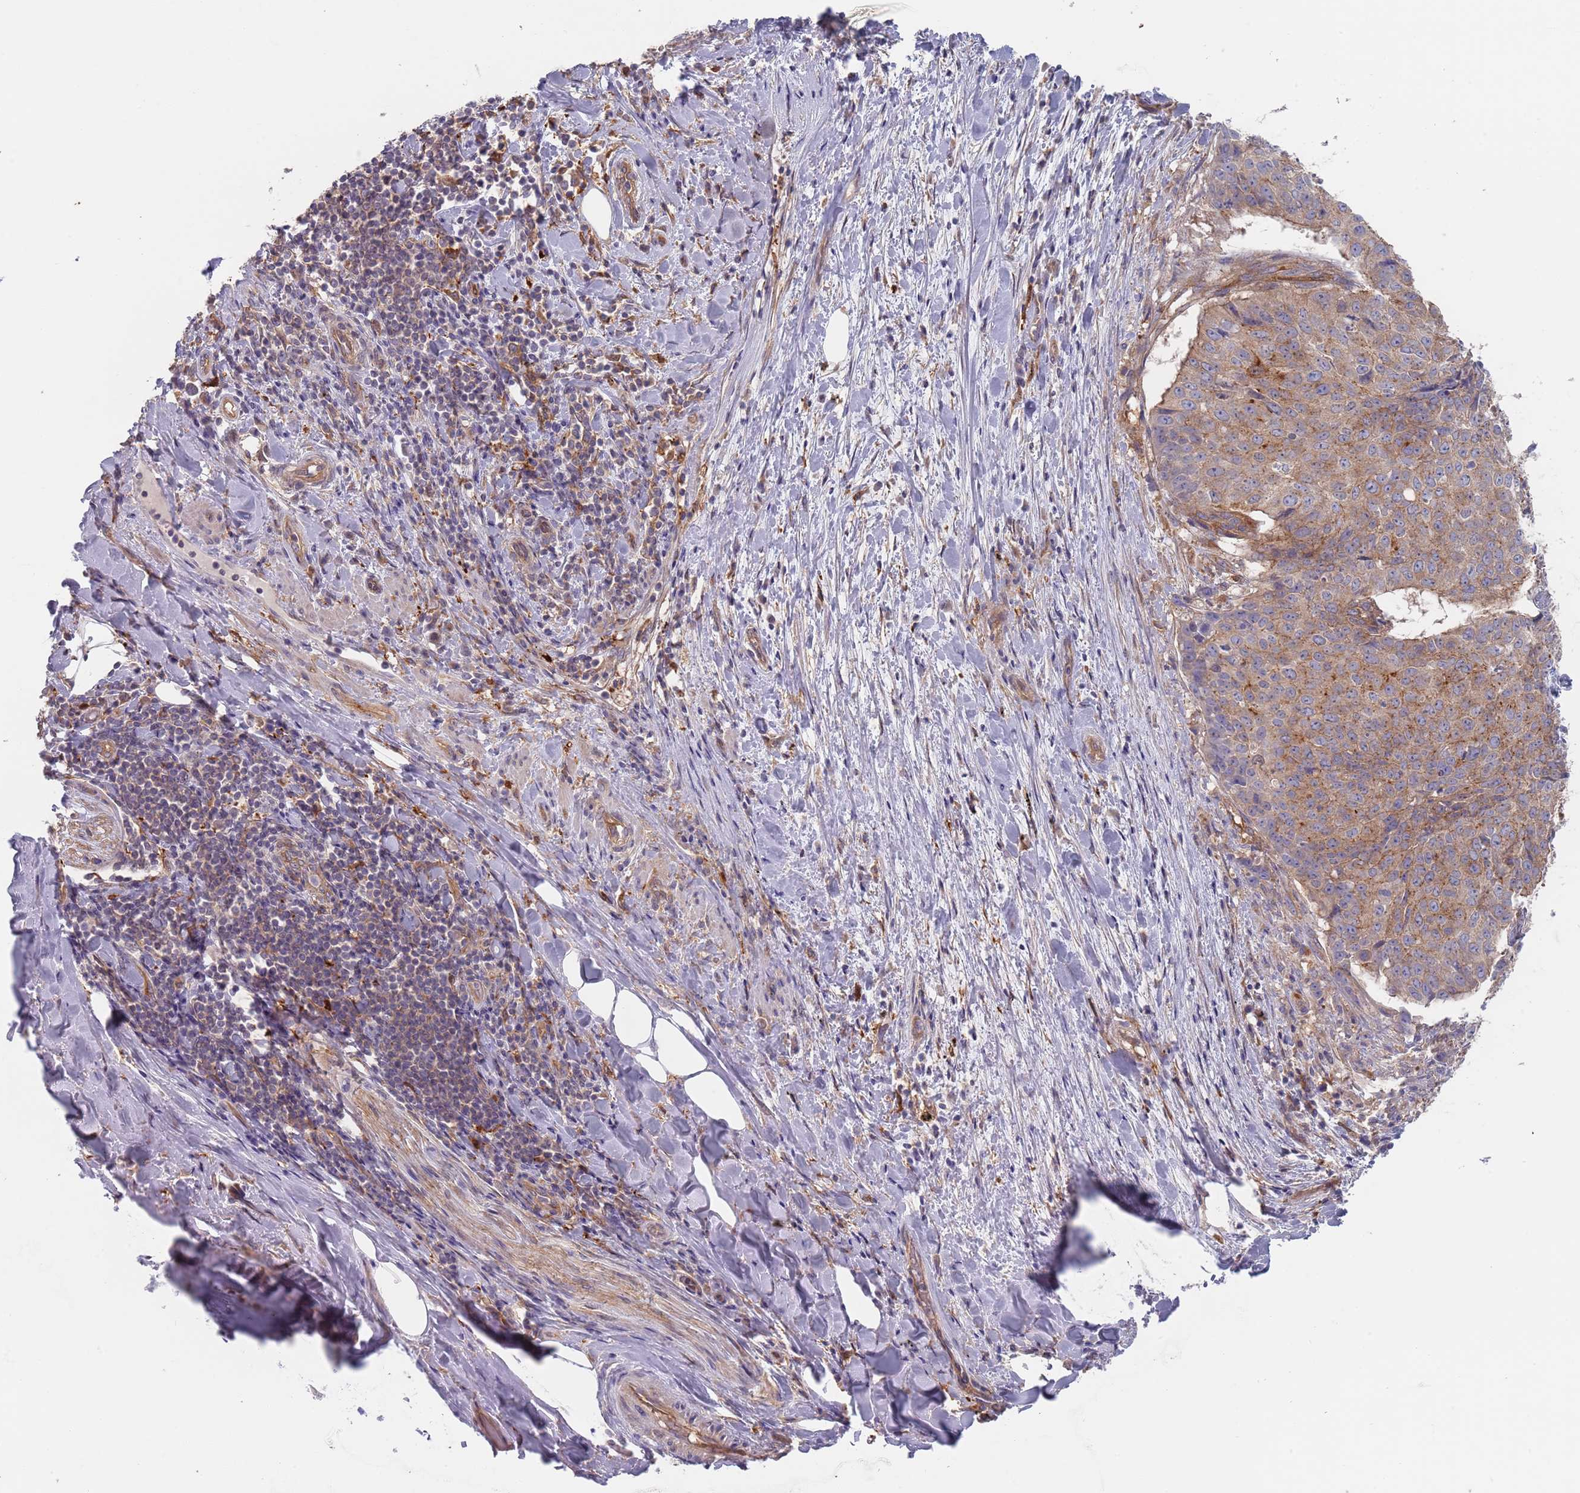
{"staining": {"intensity": "weak", "quantity": ">75%", "location": "cytoplasmic/membranous"}, "tissue": "adipose tissue", "cell_type": "Adipocytes", "image_type": "normal", "snomed": [{"axis": "morphology", "description": "Normal tissue, NOS"}, {"axis": "morphology", "description": "Squamous cell carcinoma, NOS"}, {"axis": "topography", "description": "Bronchus"}, {"axis": "topography", "description": "Lung"}], "caption": "About >75% of adipocytes in unremarkable adipose tissue reveal weak cytoplasmic/membranous protein staining as visualized by brown immunohistochemical staining.", "gene": "APPL2", "patient": {"sex": "male", "age": 64}}